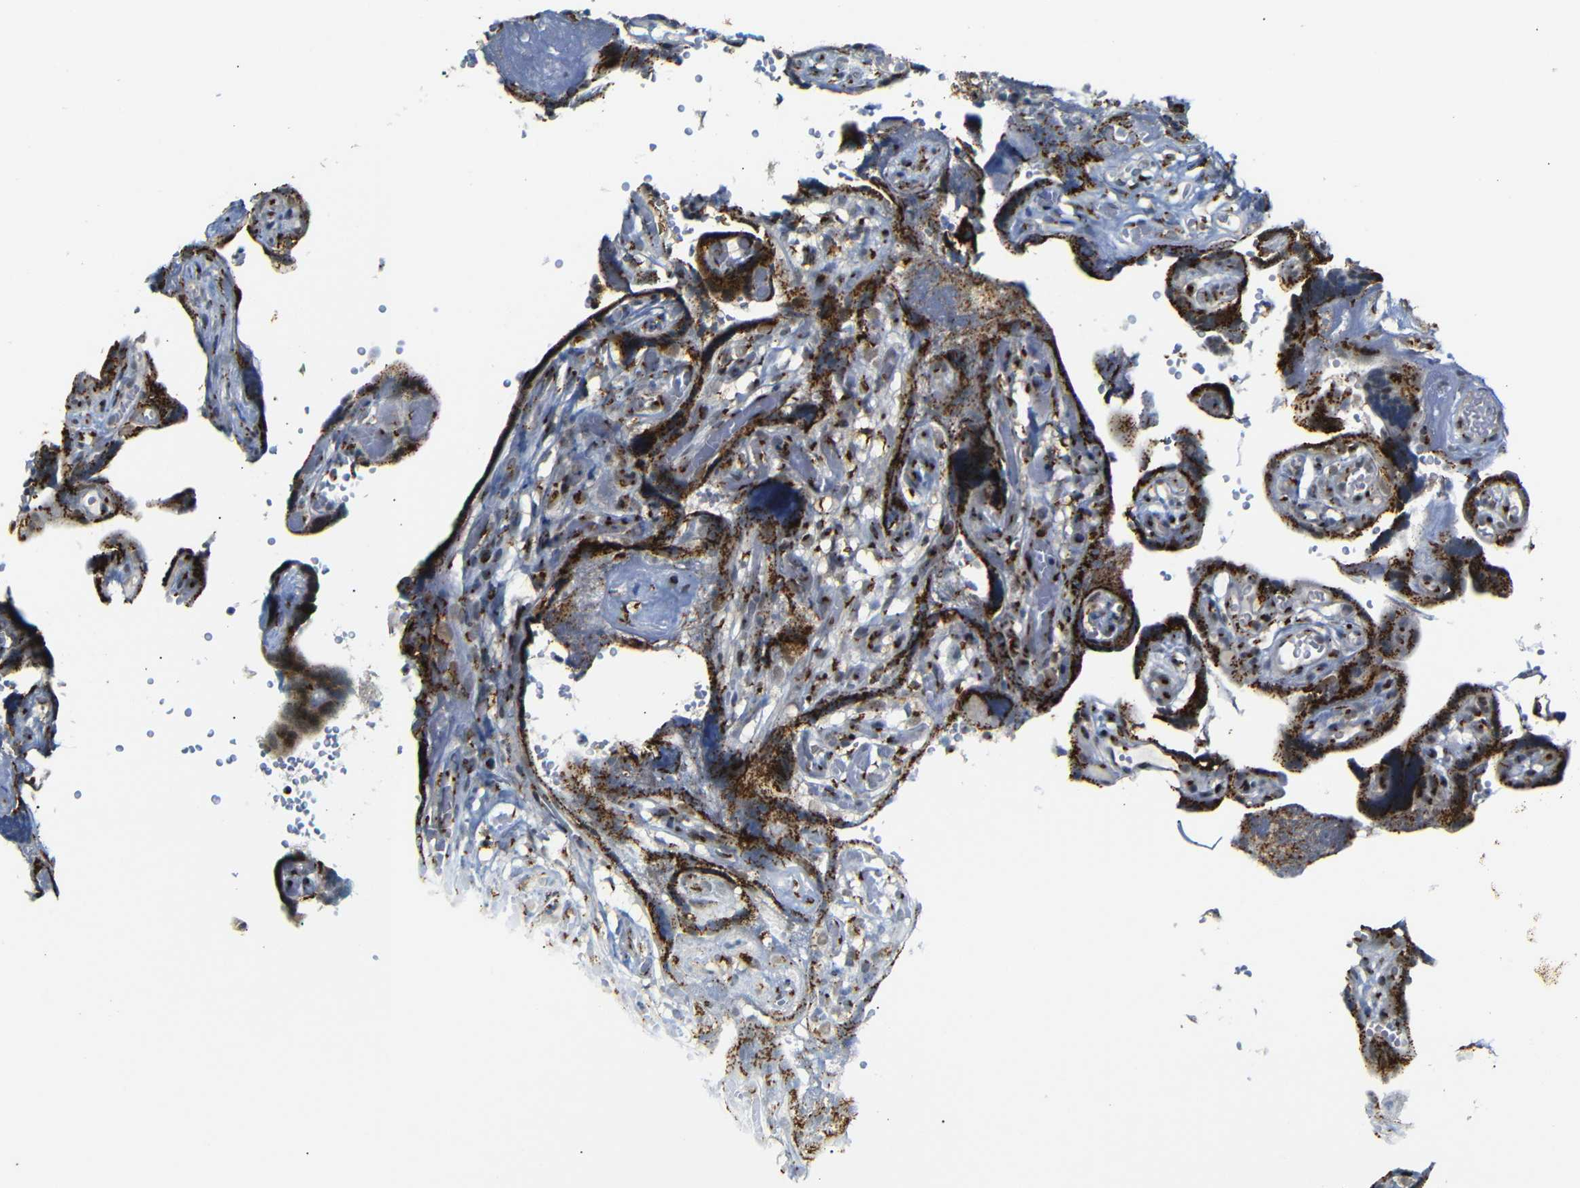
{"staining": {"intensity": "strong", "quantity": ">75%", "location": "cytoplasmic/membranous"}, "tissue": "placenta", "cell_type": "Decidual cells", "image_type": "normal", "snomed": [{"axis": "morphology", "description": "Normal tissue, NOS"}, {"axis": "topography", "description": "Placenta"}], "caption": "Immunohistochemical staining of normal placenta reveals high levels of strong cytoplasmic/membranous positivity in approximately >75% of decidual cells.", "gene": "TGOLN2", "patient": {"sex": "female", "age": 30}}